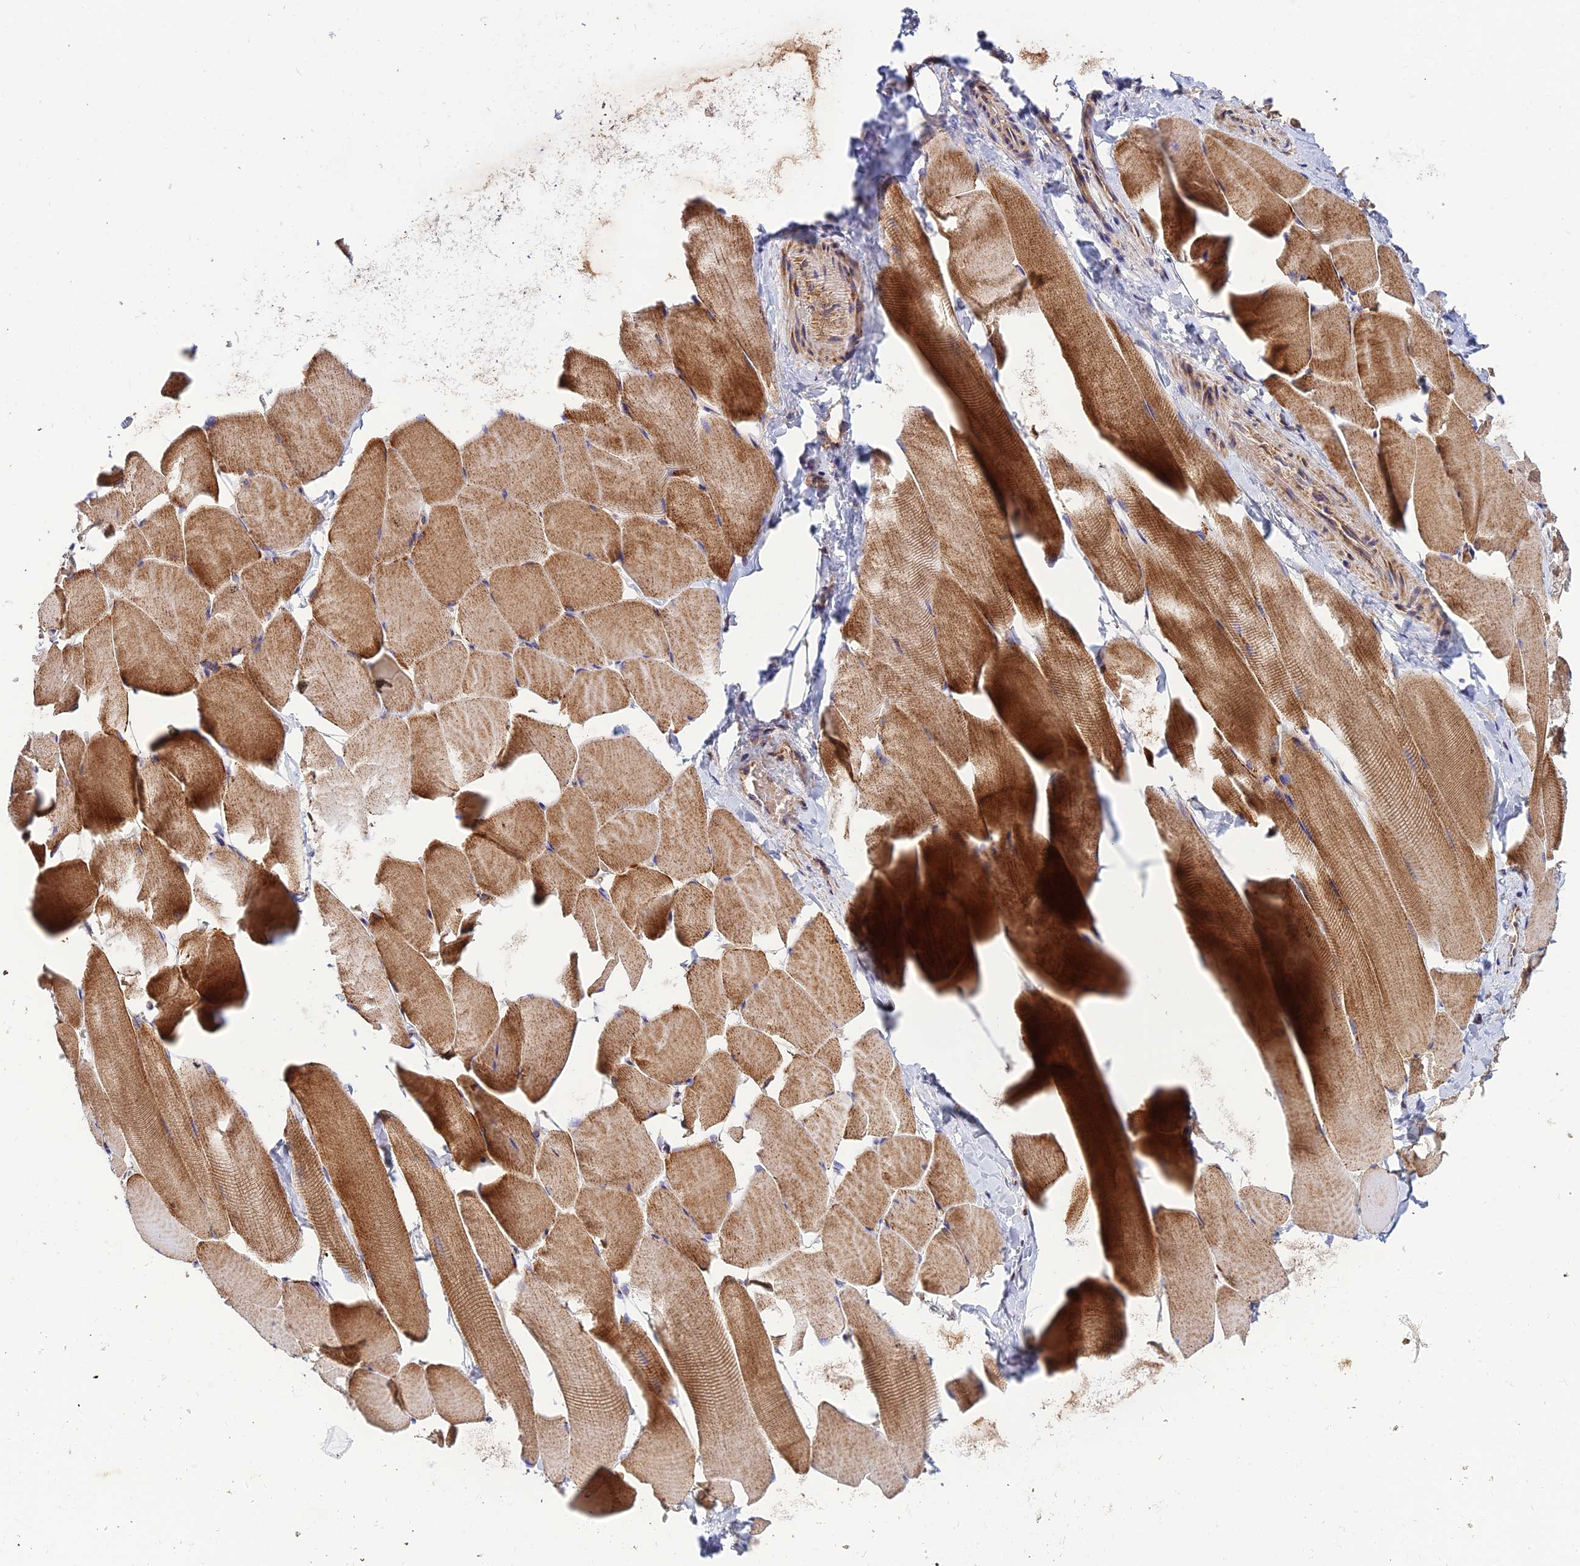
{"staining": {"intensity": "moderate", "quantity": "25%-75%", "location": "cytoplasmic/membranous"}, "tissue": "skeletal muscle", "cell_type": "Myocytes", "image_type": "normal", "snomed": [{"axis": "morphology", "description": "Normal tissue, NOS"}, {"axis": "topography", "description": "Skeletal muscle"}], "caption": "IHC of normal skeletal muscle displays medium levels of moderate cytoplasmic/membranous expression in about 25%-75% of myocytes.", "gene": "PODNL1", "patient": {"sex": "male", "age": 25}}